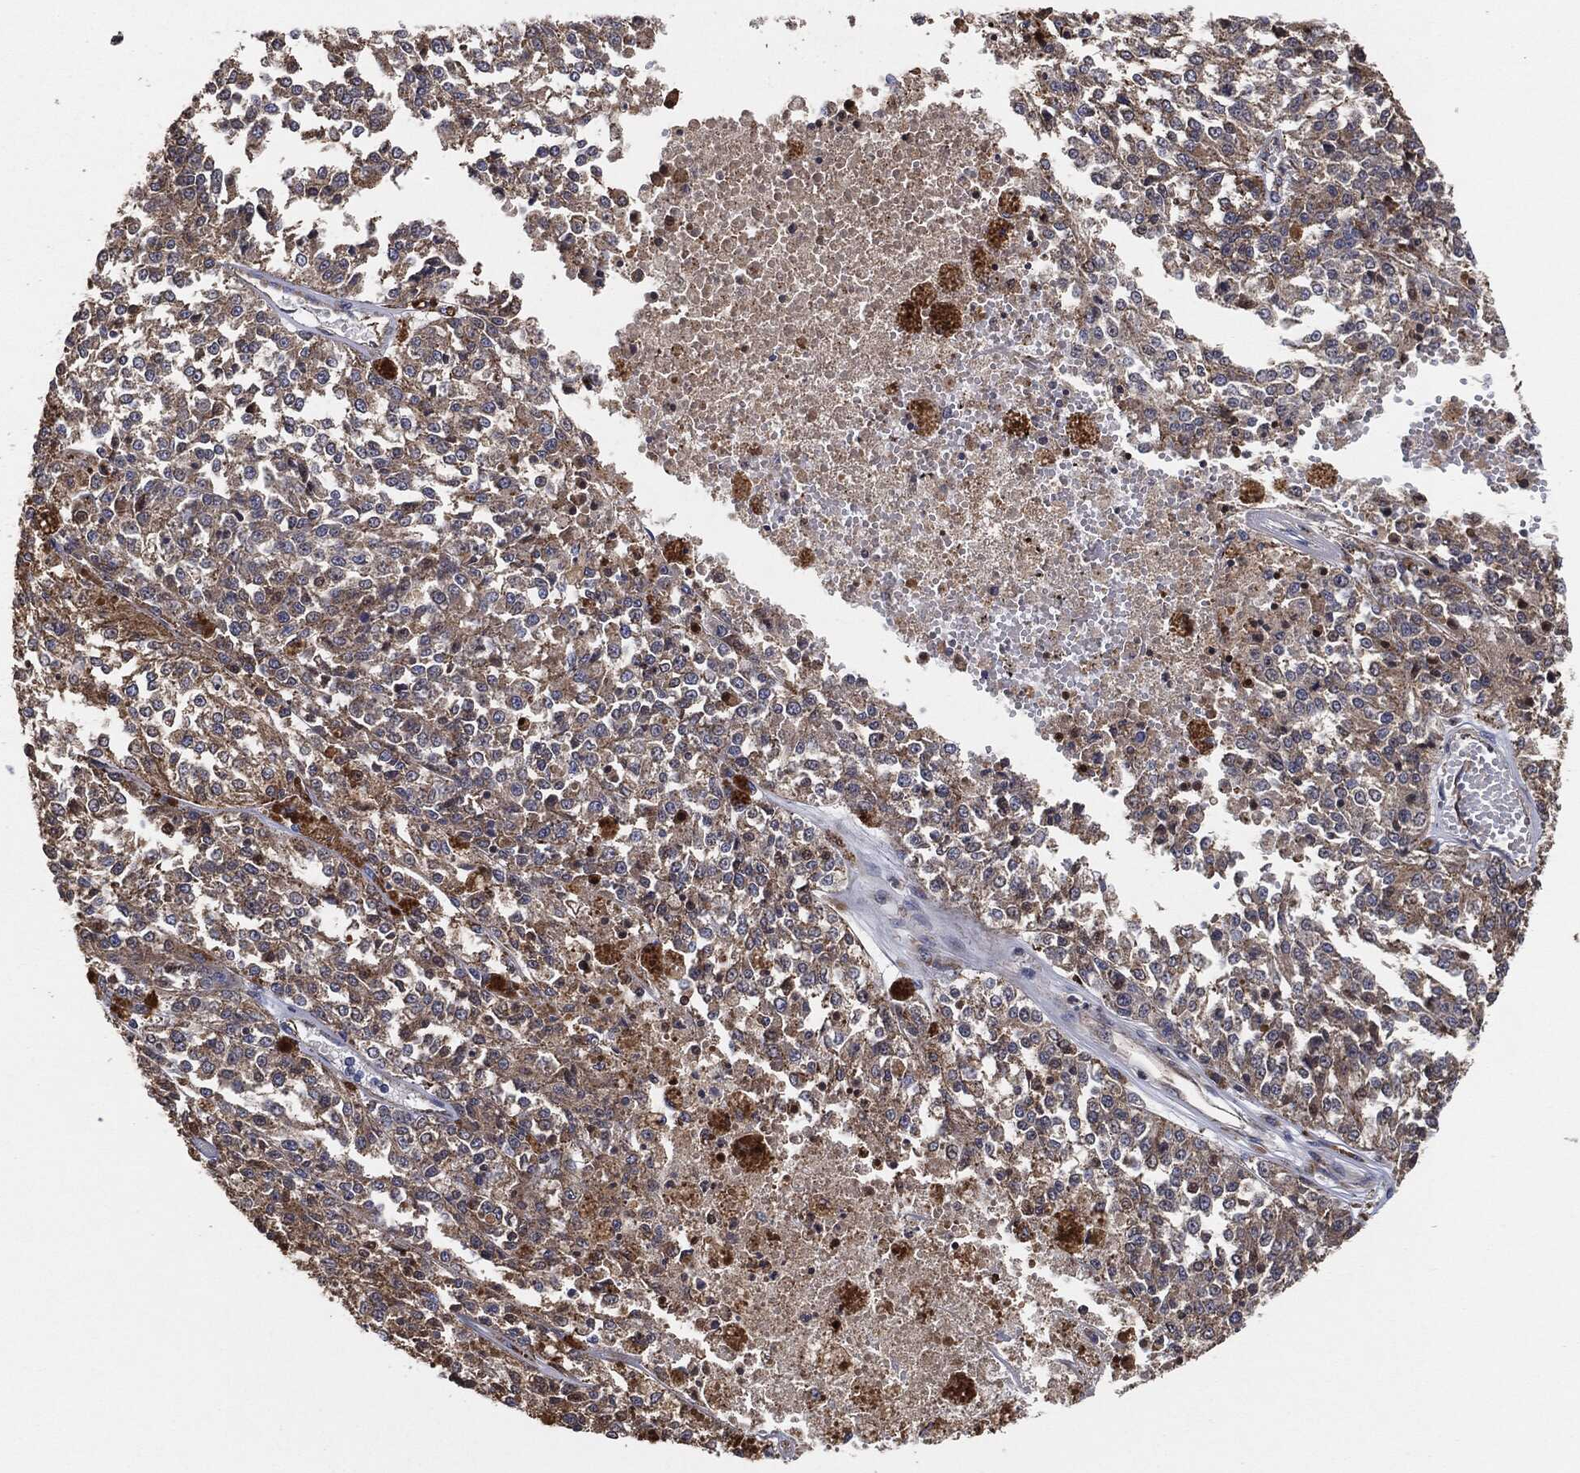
{"staining": {"intensity": "weak", "quantity": ">75%", "location": "cytoplasmic/membranous"}, "tissue": "melanoma", "cell_type": "Tumor cells", "image_type": "cancer", "snomed": [{"axis": "morphology", "description": "Malignant melanoma, Metastatic site"}, {"axis": "topography", "description": "Lymph node"}], "caption": "Immunohistochemistry micrograph of melanoma stained for a protein (brown), which exhibits low levels of weak cytoplasmic/membranous expression in about >75% of tumor cells.", "gene": "CTNNA1", "patient": {"sex": "female", "age": 64}}